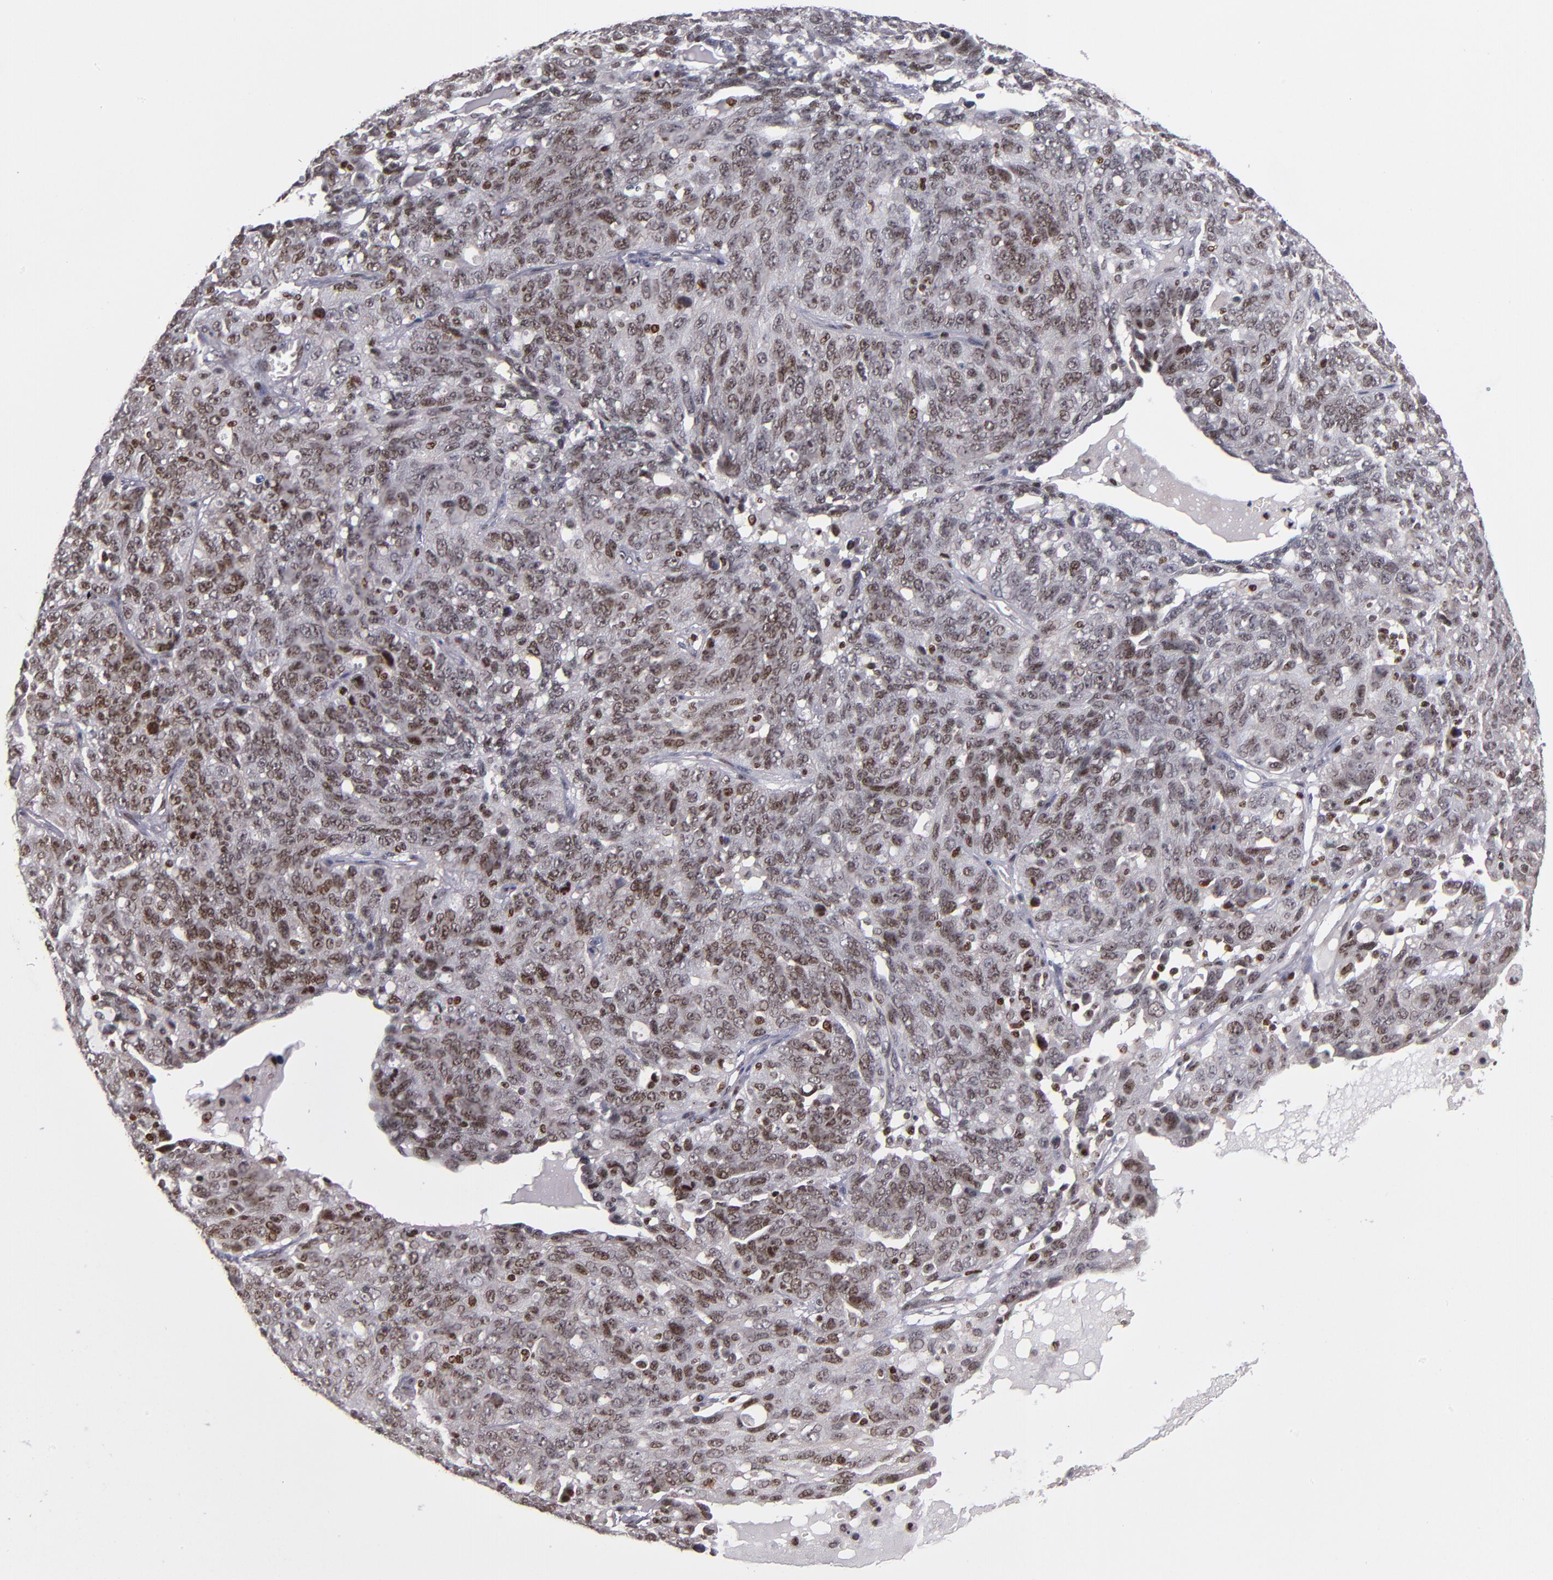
{"staining": {"intensity": "moderate", "quantity": ">75%", "location": "nuclear"}, "tissue": "ovarian cancer", "cell_type": "Tumor cells", "image_type": "cancer", "snomed": [{"axis": "morphology", "description": "Cystadenocarcinoma, serous, NOS"}, {"axis": "topography", "description": "Ovary"}], "caption": "Immunohistochemical staining of human ovarian serous cystadenocarcinoma shows medium levels of moderate nuclear staining in about >75% of tumor cells. Immunohistochemistry stains the protein of interest in brown and the nuclei are stained blue.", "gene": "KDM6A", "patient": {"sex": "female", "age": 71}}